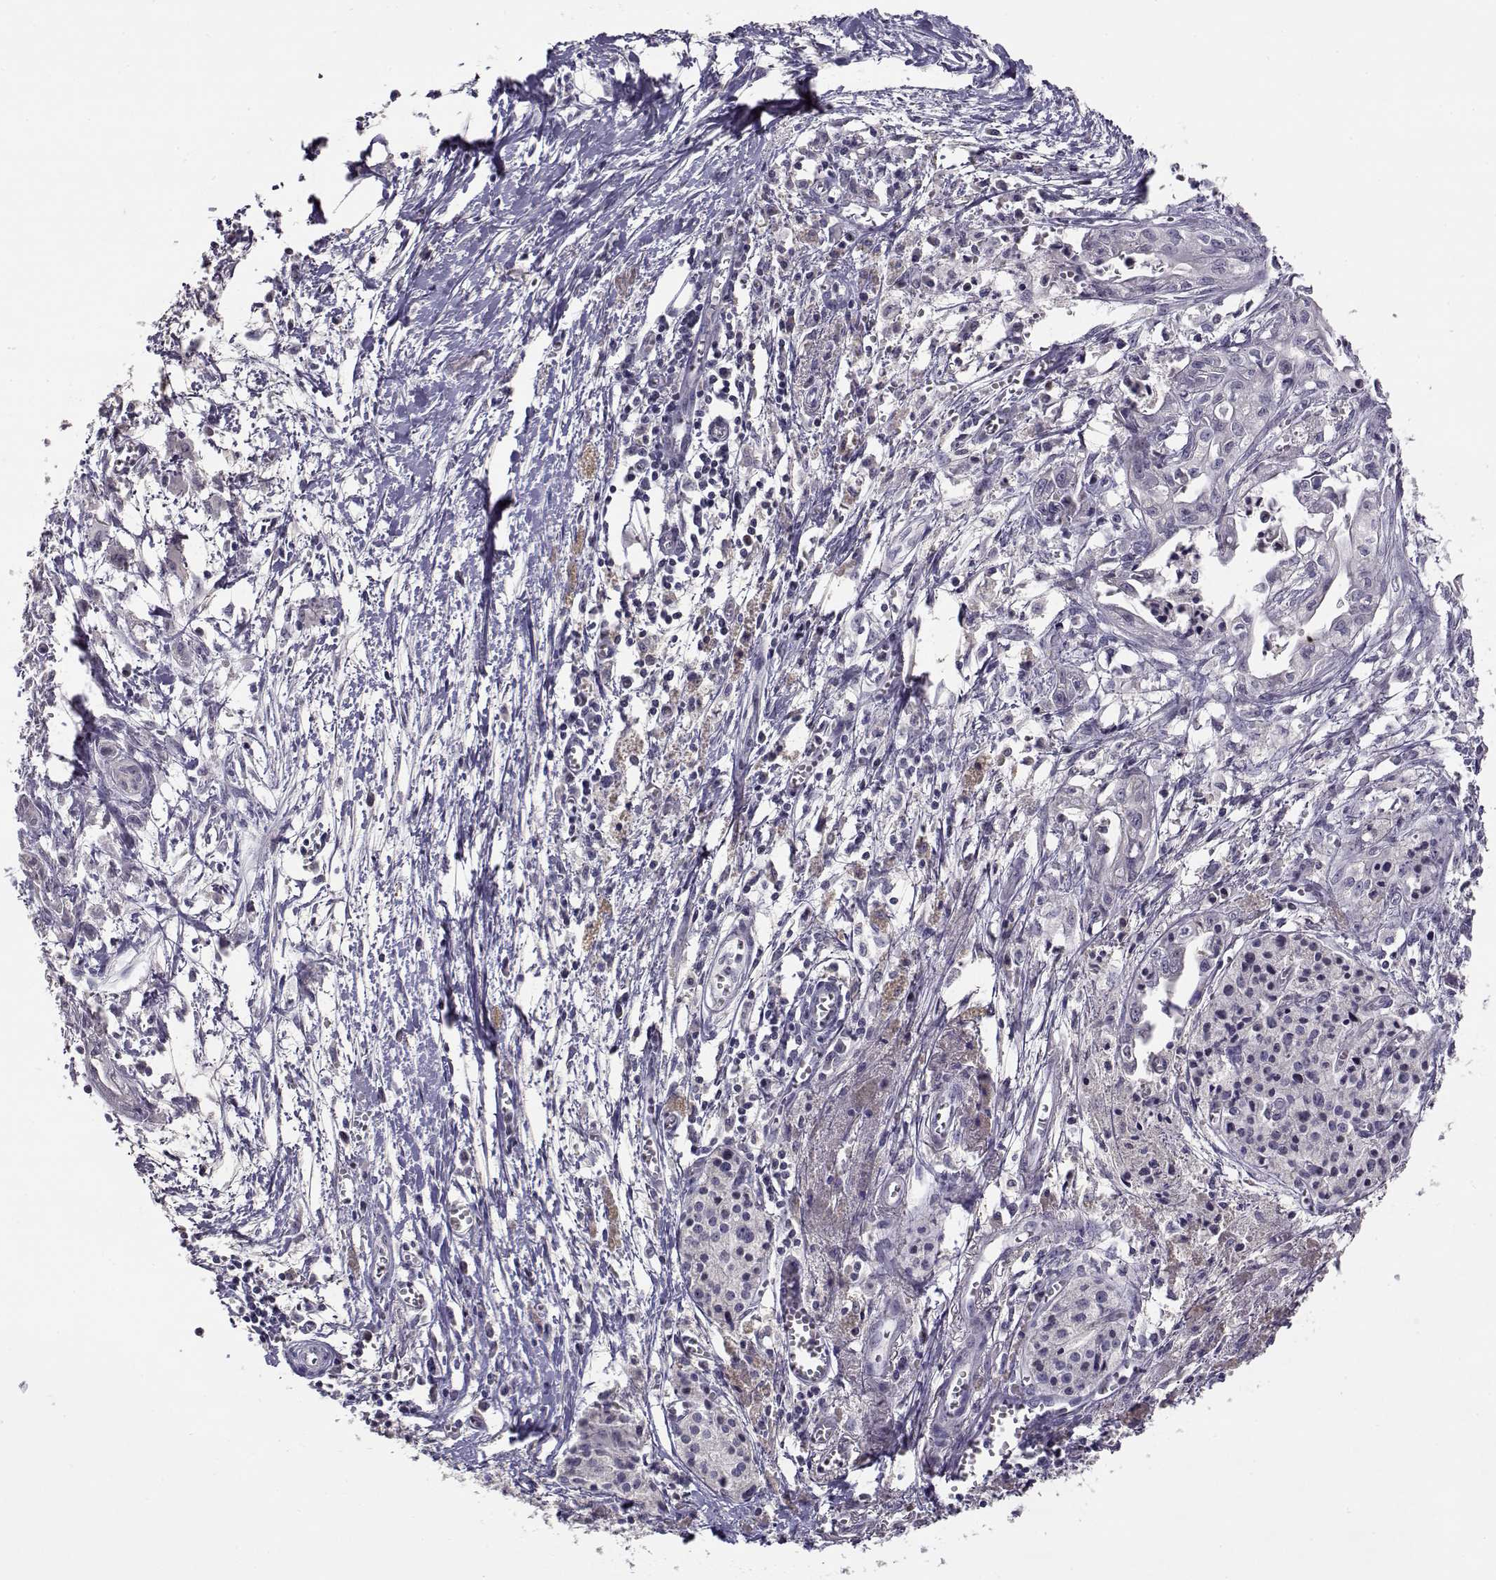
{"staining": {"intensity": "negative", "quantity": "none", "location": "none"}, "tissue": "pancreatic cancer", "cell_type": "Tumor cells", "image_type": "cancer", "snomed": [{"axis": "morphology", "description": "Adenocarcinoma, NOS"}, {"axis": "topography", "description": "Pancreas"}], "caption": "This is an immunohistochemistry image of human adenocarcinoma (pancreatic). There is no staining in tumor cells.", "gene": "RHOXF2", "patient": {"sex": "female", "age": 61}}